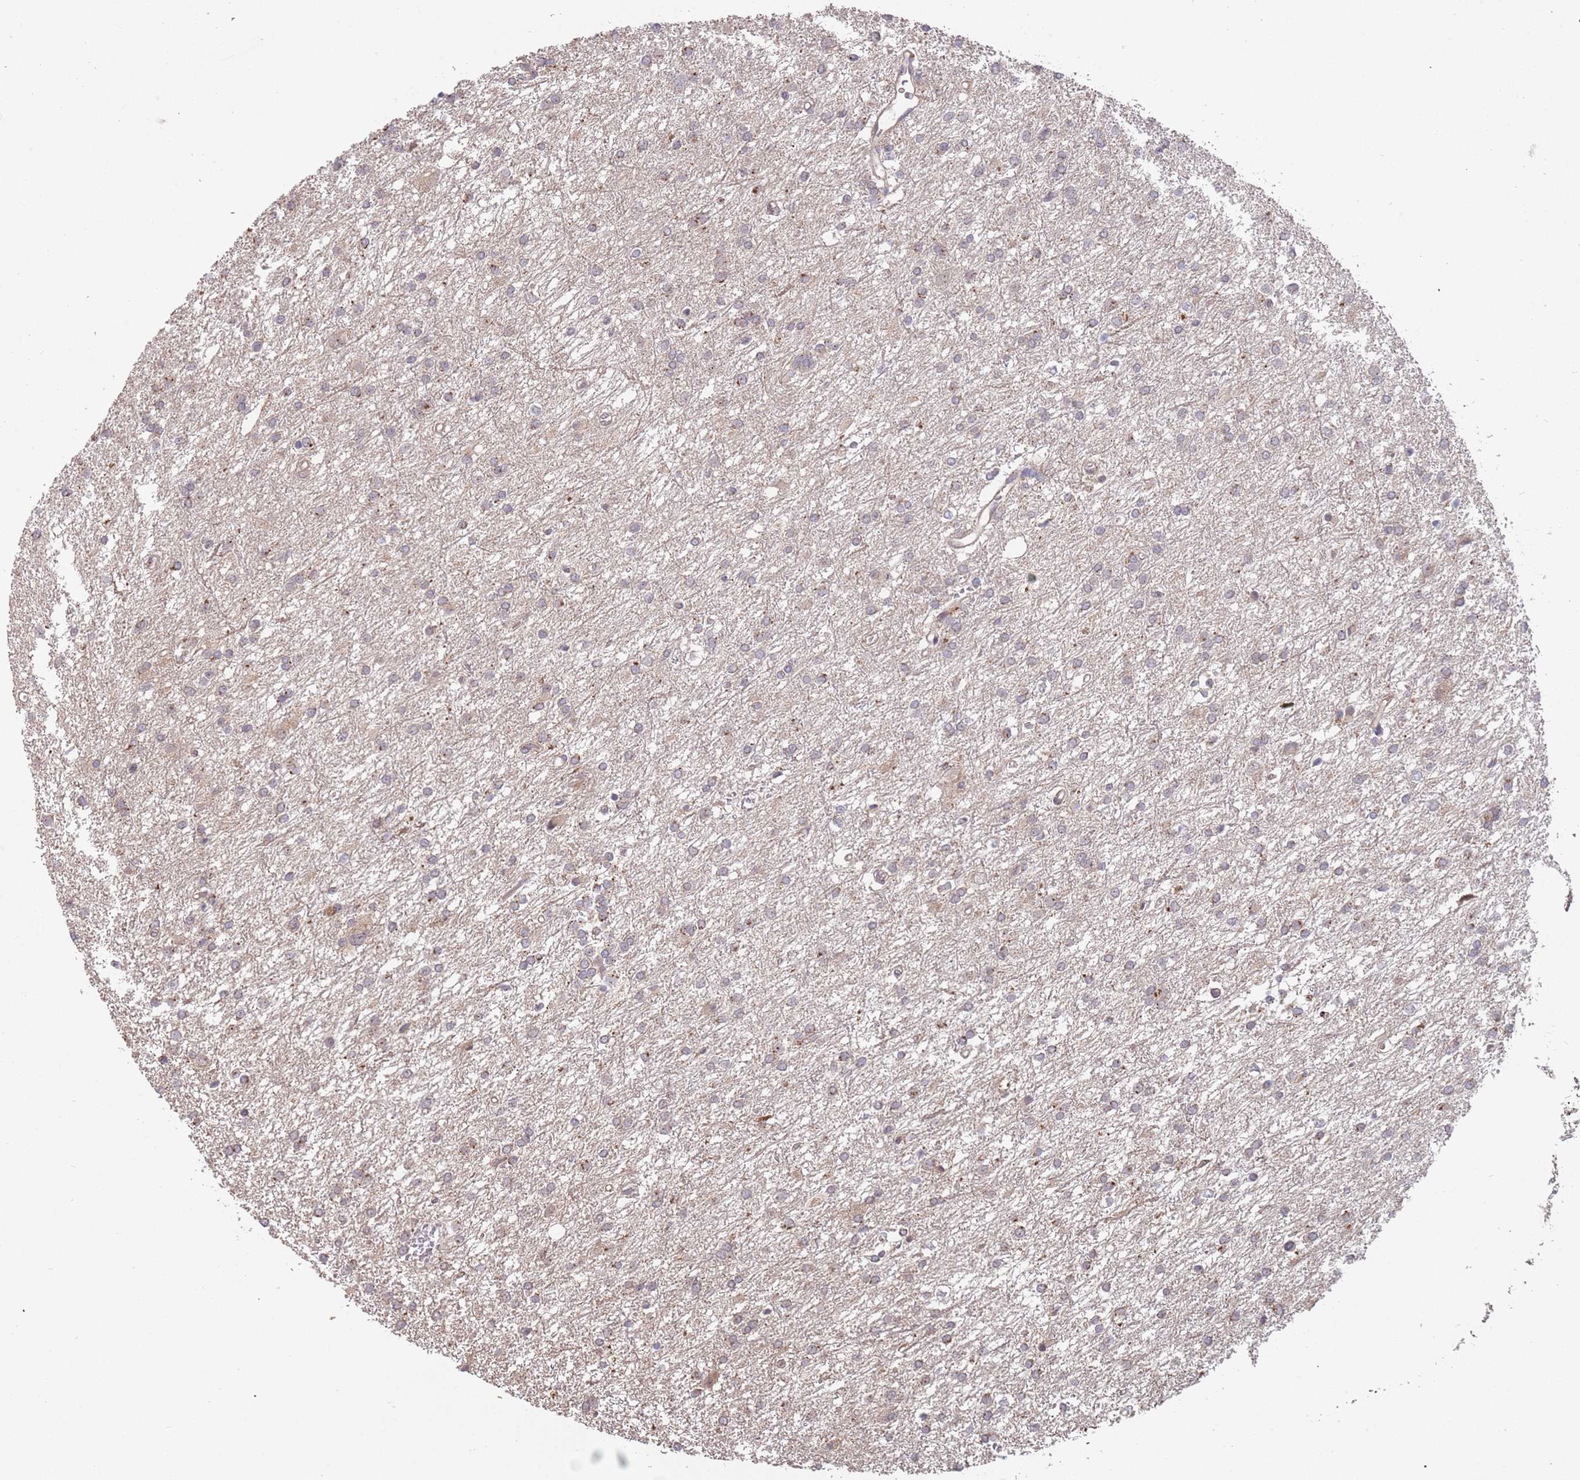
{"staining": {"intensity": "moderate", "quantity": "<25%", "location": "cytoplasmic/membranous"}, "tissue": "glioma", "cell_type": "Tumor cells", "image_type": "cancer", "snomed": [{"axis": "morphology", "description": "Glioma, malignant, High grade"}, {"axis": "topography", "description": "Brain"}], "caption": "Protein expression analysis of glioma shows moderate cytoplasmic/membranous positivity in about <25% of tumor cells.", "gene": "TMEM64", "patient": {"sex": "female", "age": 50}}